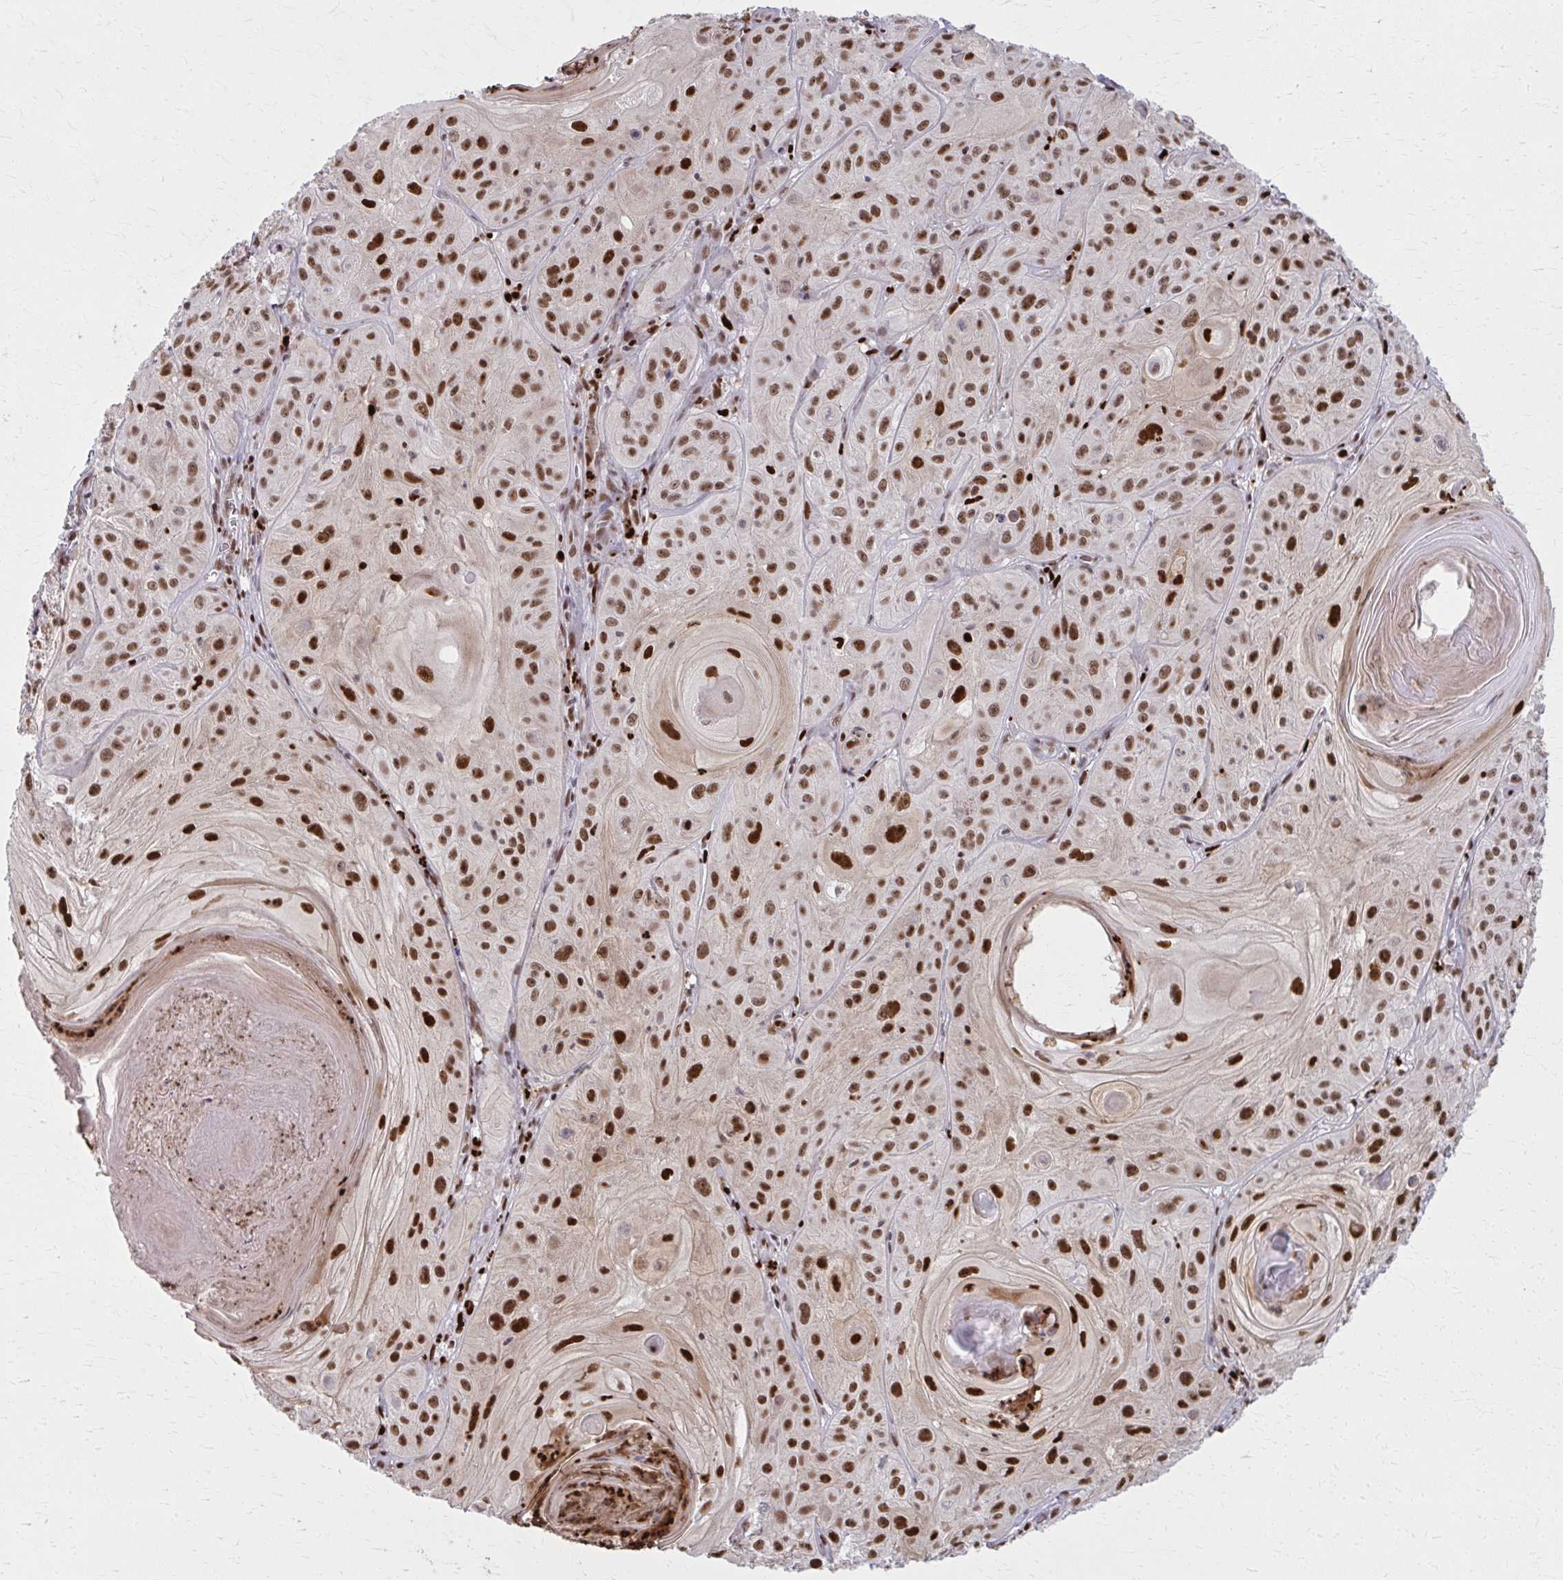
{"staining": {"intensity": "strong", "quantity": ">75%", "location": "nuclear"}, "tissue": "skin cancer", "cell_type": "Tumor cells", "image_type": "cancer", "snomed": [{"axis": "morphology", "description": "Squamous cell carcinoma, NOS"}, {"axis": "topography", "description": "Skin"}], "caption": "Protein expression analysis of skin cancer (squamous cell carcinoma) exhibits strong nuclear expression in about >75% of tumor cells. The staining was performed using DAB, with brown indicating positive protein expression. Nuclei are stained blue with hematoxylin.", "gene": "ZNF559", "patient": {"sex": "male", "age": 85}}